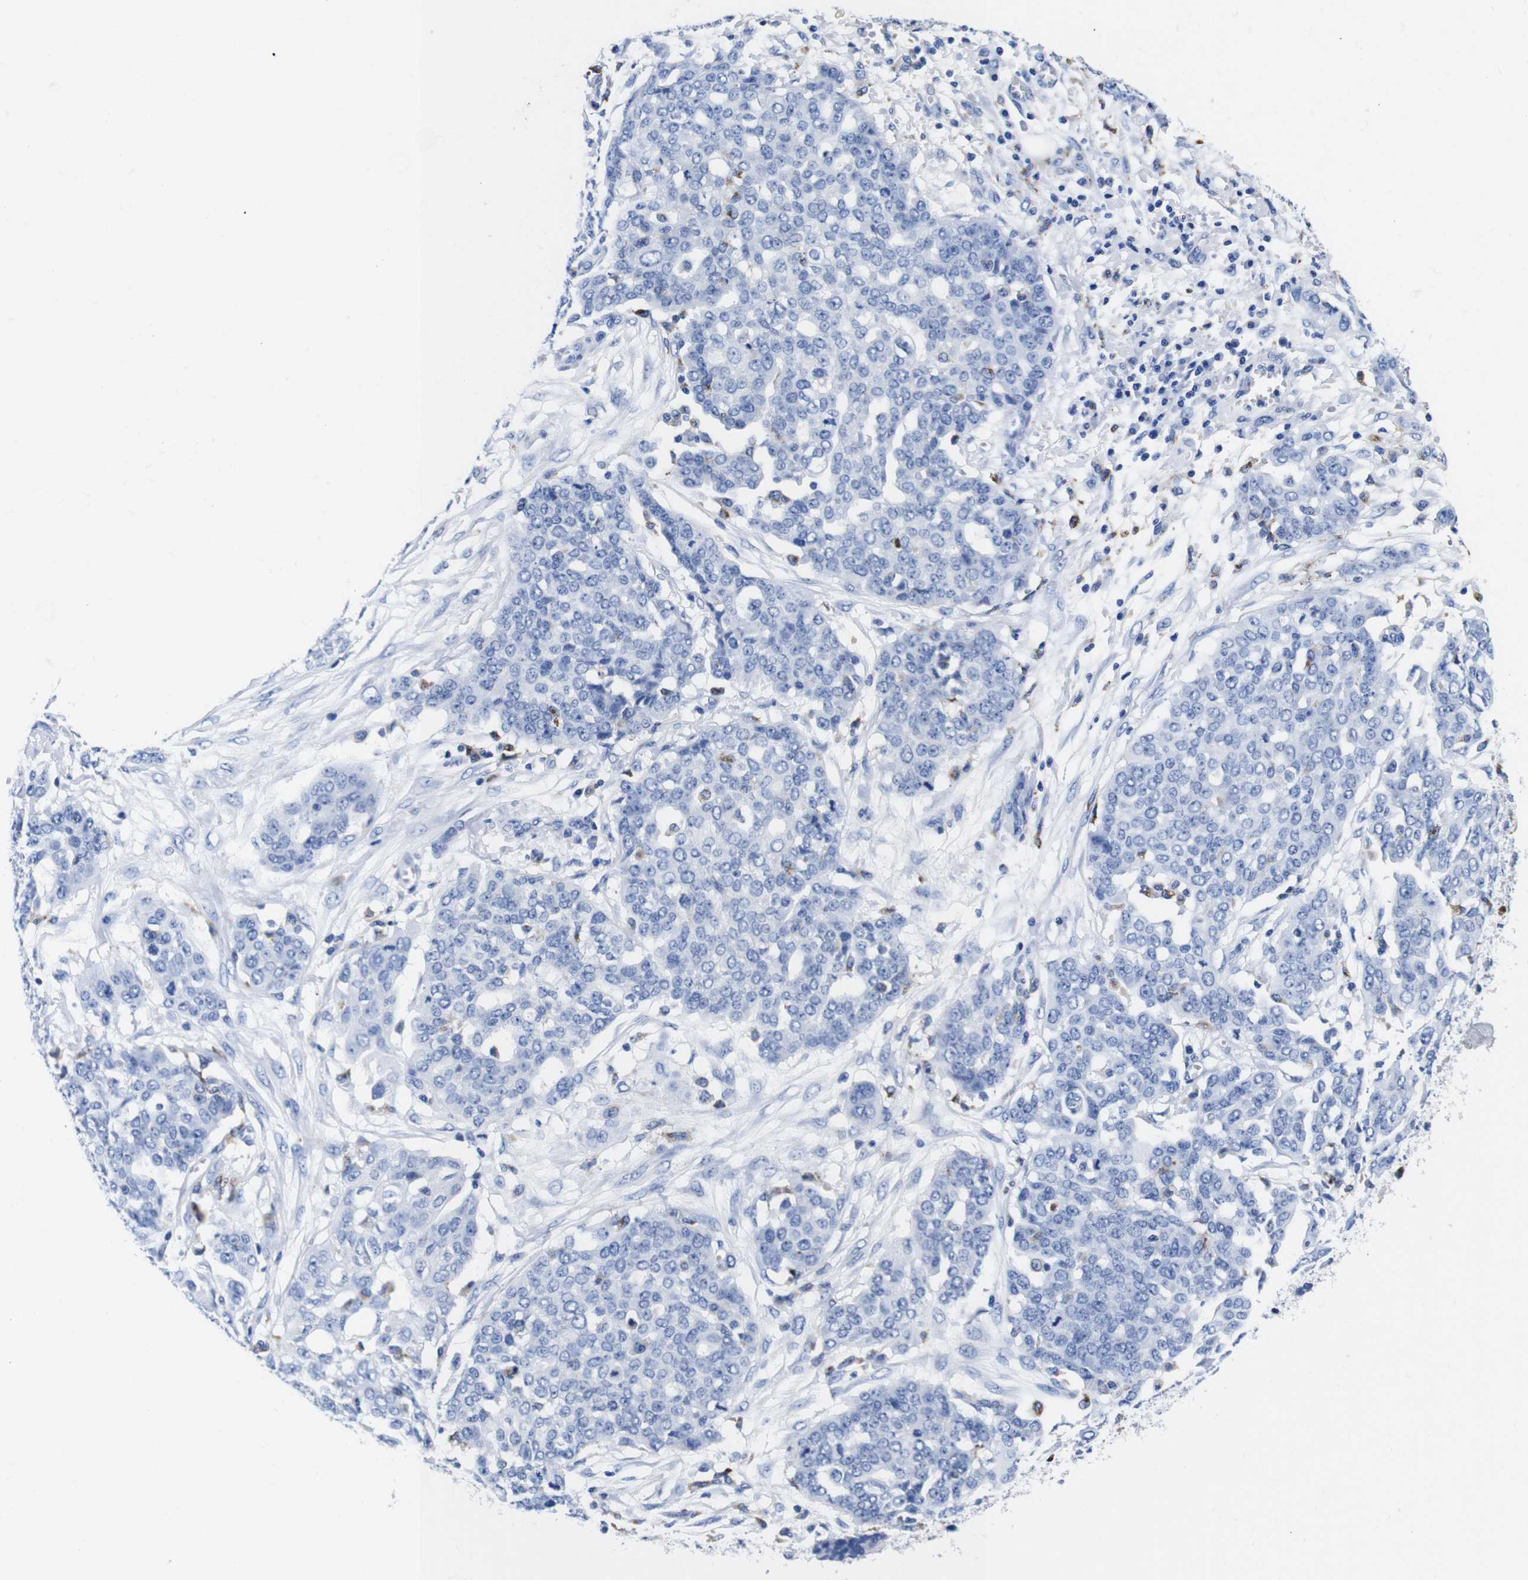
{"staining": {"intensity": "negative", "quantity": "none", "location": "none"}, "tissue": "ovarian cancer", "cell_type": "Tumor cells", "image_type": "cancer", "snomed": [{"axis": "morphology", "description": "Cystadenocarcinoma, serous, NOS"}, {"axis": "topography", "description": "Soft tissue"}, {"axis": "topography", "description": "Ovary"}], "caption": "Ovarian cancer was stained to show a protein in brown. There is no significant positivity in tumor cells.", "gene": "HLA-DMB", "patient": {"sex": "female", "age": 57}}